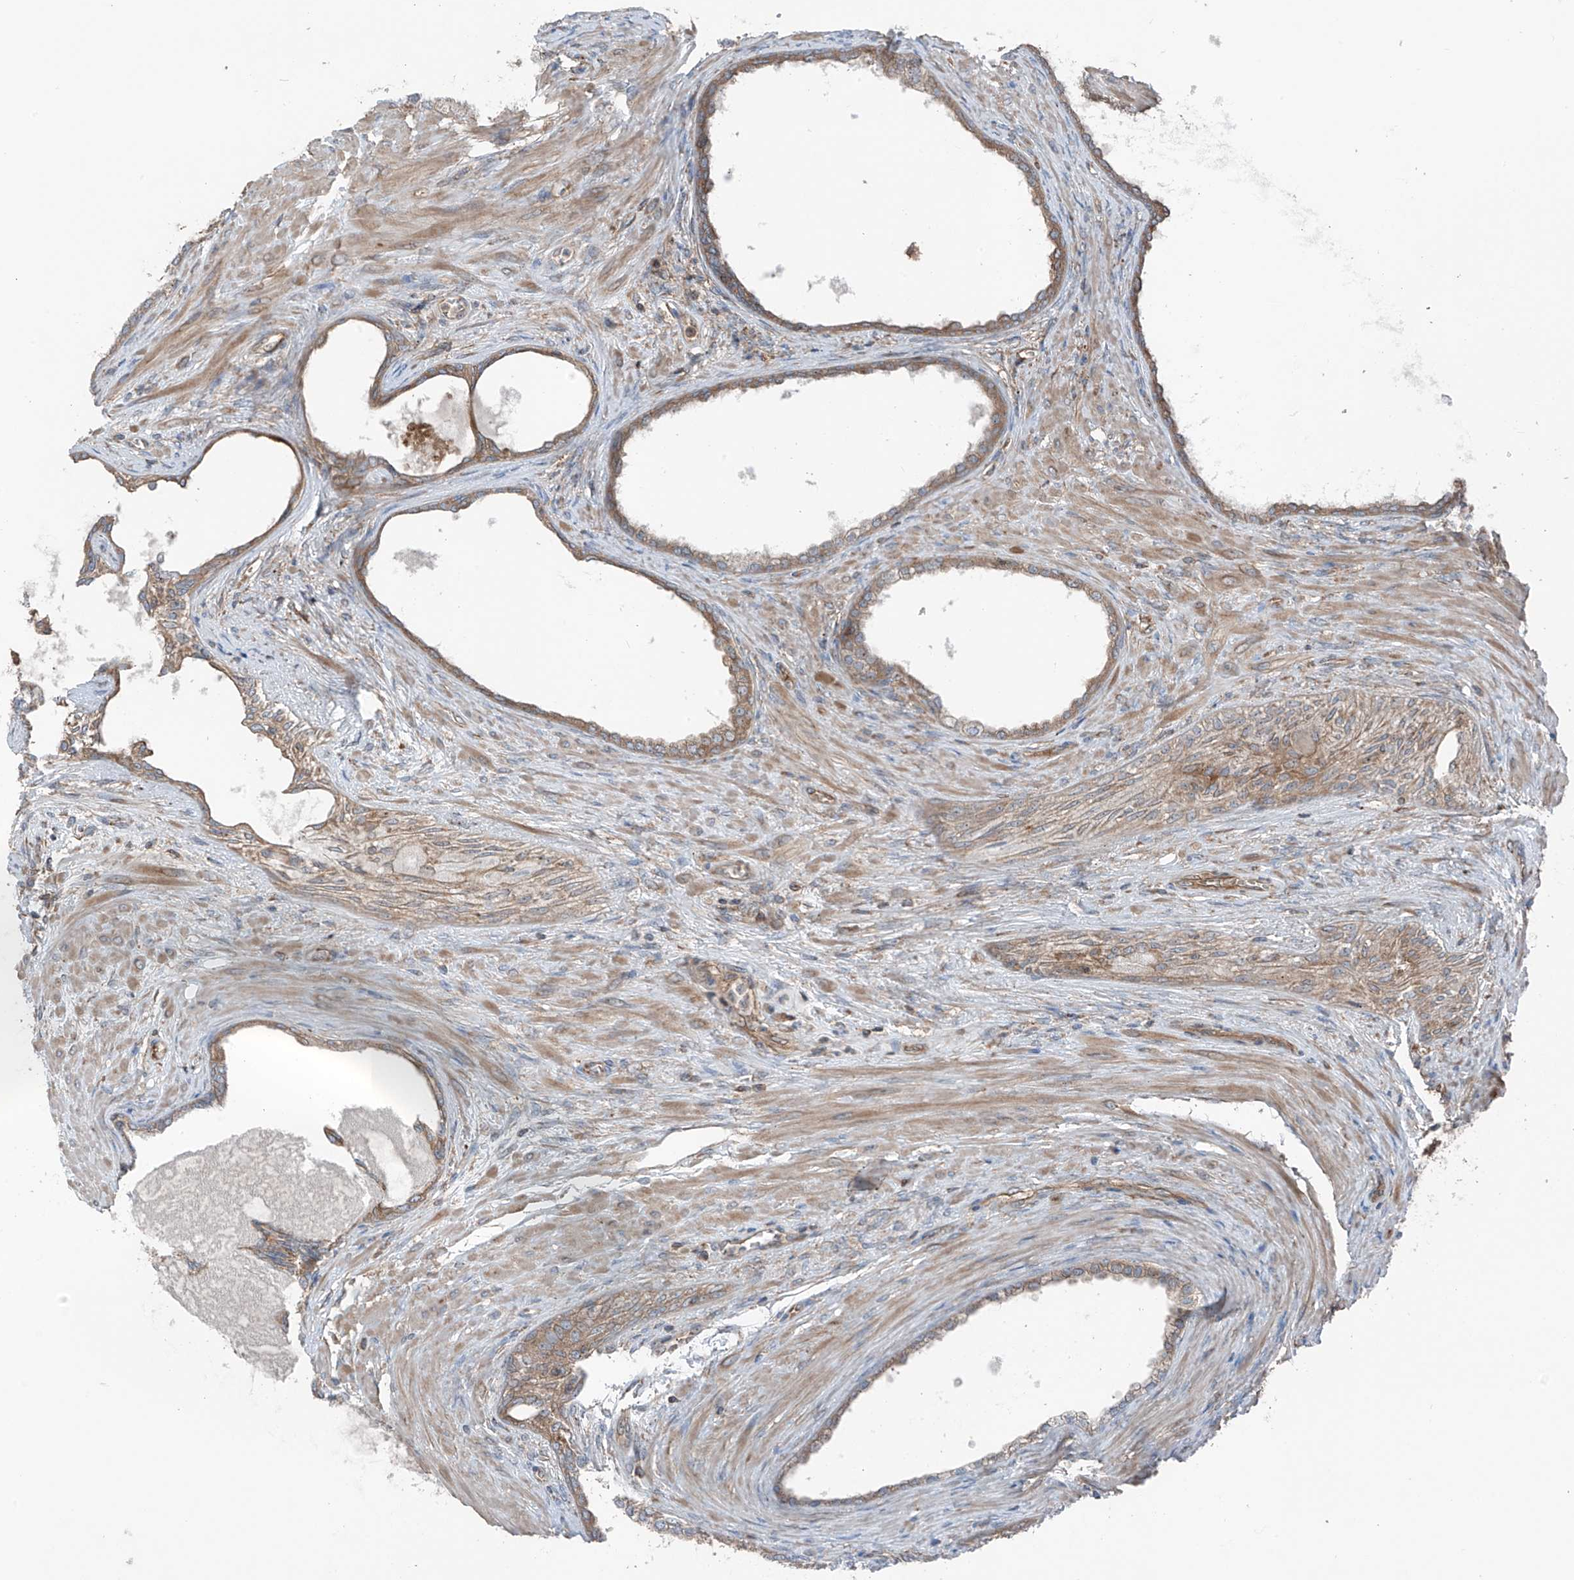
{"staining": {"intensity": "moderate", "quantity": ">75%", "location": "cytoplasmic/membranous"}, "tissue": "prostate cancer", "cell_type": "Tumor cells", "image_type": "cancer", "snomed": [{"axis": "morphology", "description": "Normal tissue, NOS"}, {"axis": "morphology", "description": "Adenocarcinoma, Low grade"}, {"axis": "topography", "description": "Prostate"}, {"axis": "topography", "description": "Peripheral nerve tissue"}], "caption": "High-magnification brightfield microscopy of prostate cancer (low-grade adenocarcinoma) stained with DAB (brown) and counterstained with hematoxylin (blue). tumor cells exhibit moderate cytoplasmic/membranous expression is seen in about>75% of cells.", "gene": "TXNDC9", "patient": {"sex": "male", "age": 71}}